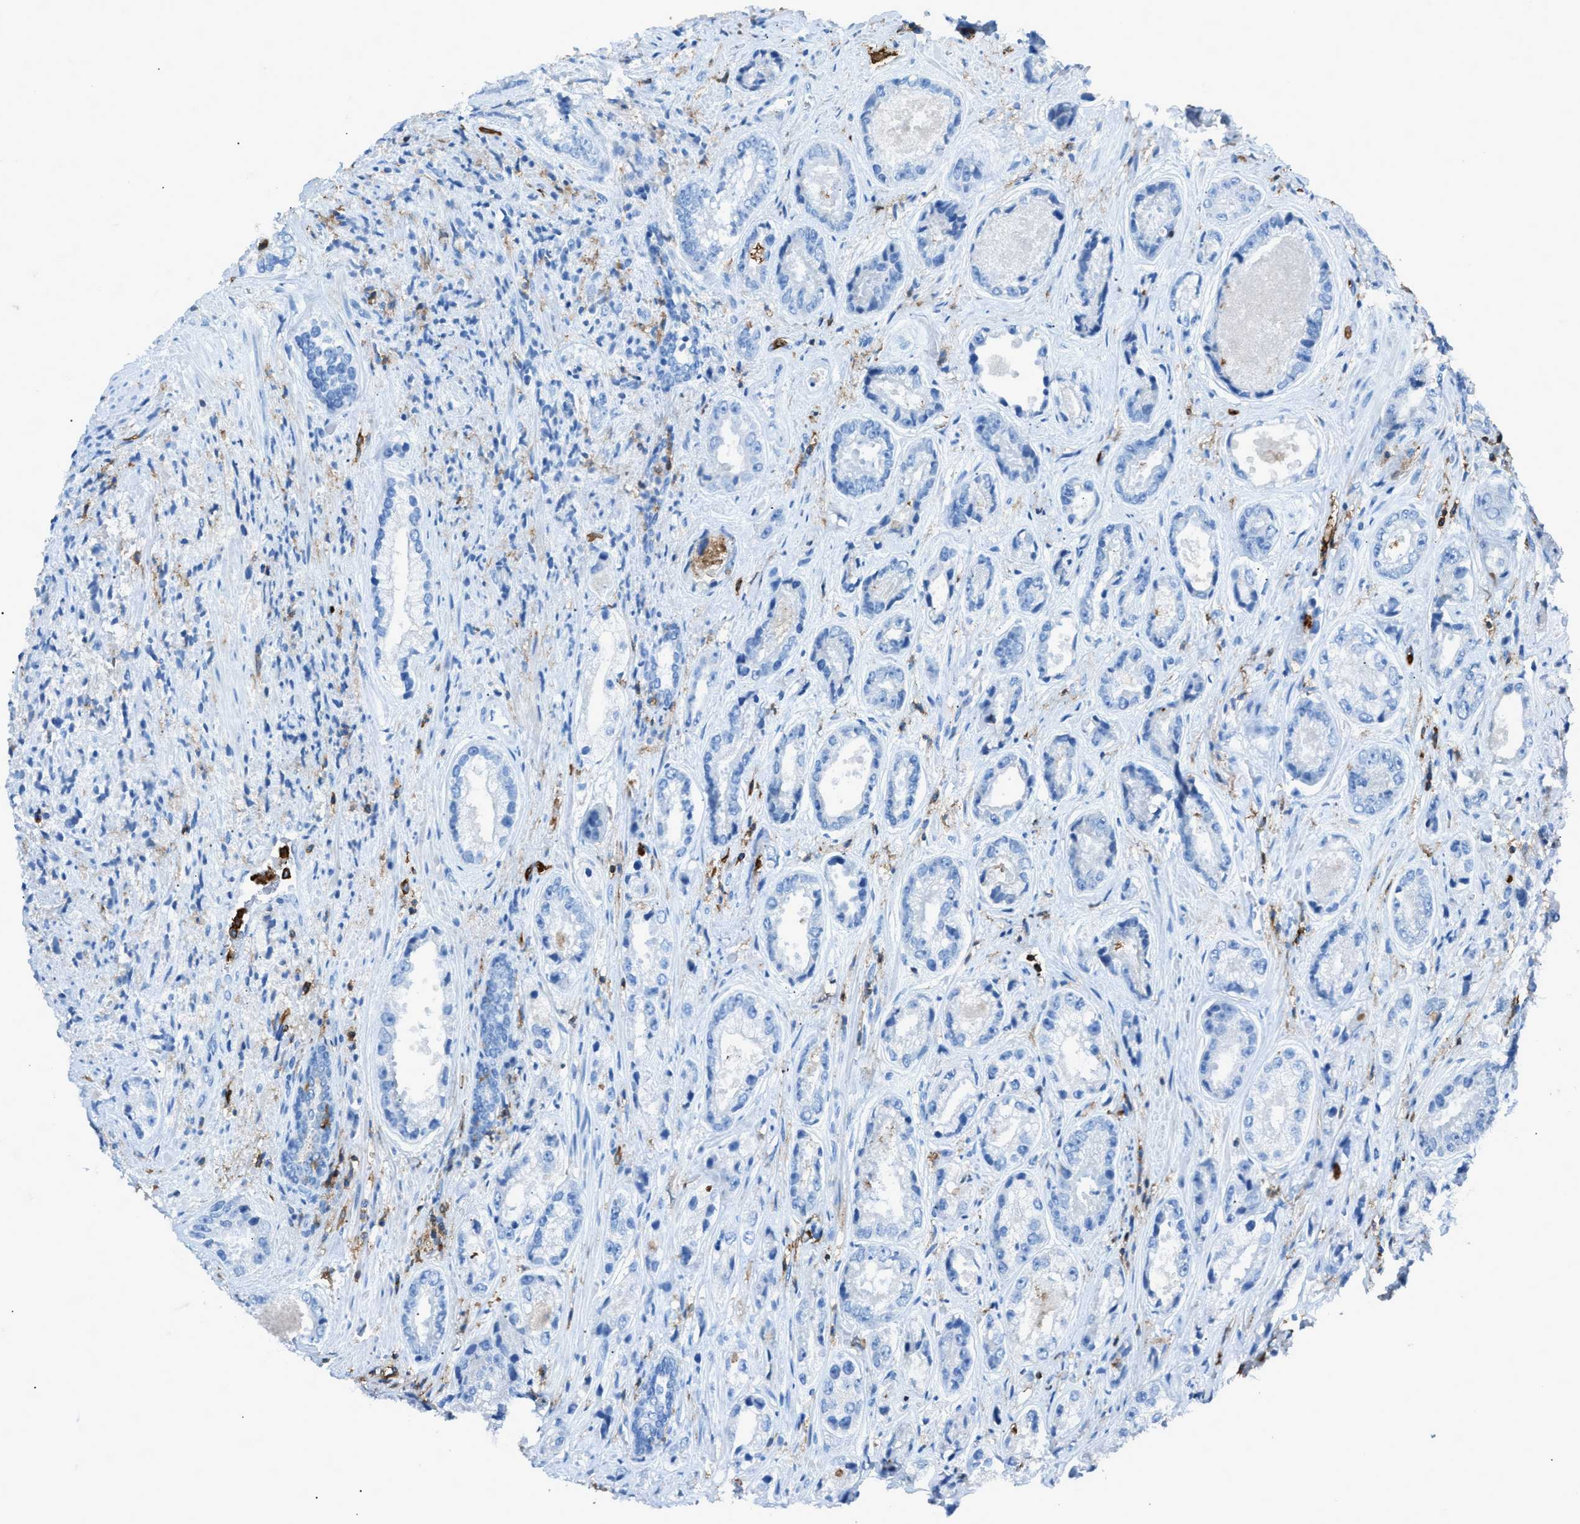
{"staining": {"intensity": "negative", "quantity": "none", "location": "none"}, "tissue": "prostate cancer", "cell_type": "Tumor cells", "image_type": "cancer", "snomed": [{"axis": "morphology", "description": "Adenocarcinoma, High grade"}, {"axis": "topography", "description": "Prostate"}], "caption": "Tumor cells are negative for brown protein staining in prostate cancer (high-grade adenocarcinoma).", "gene": "ITGB2", "patient": {"sex": "male", "age": 61}}